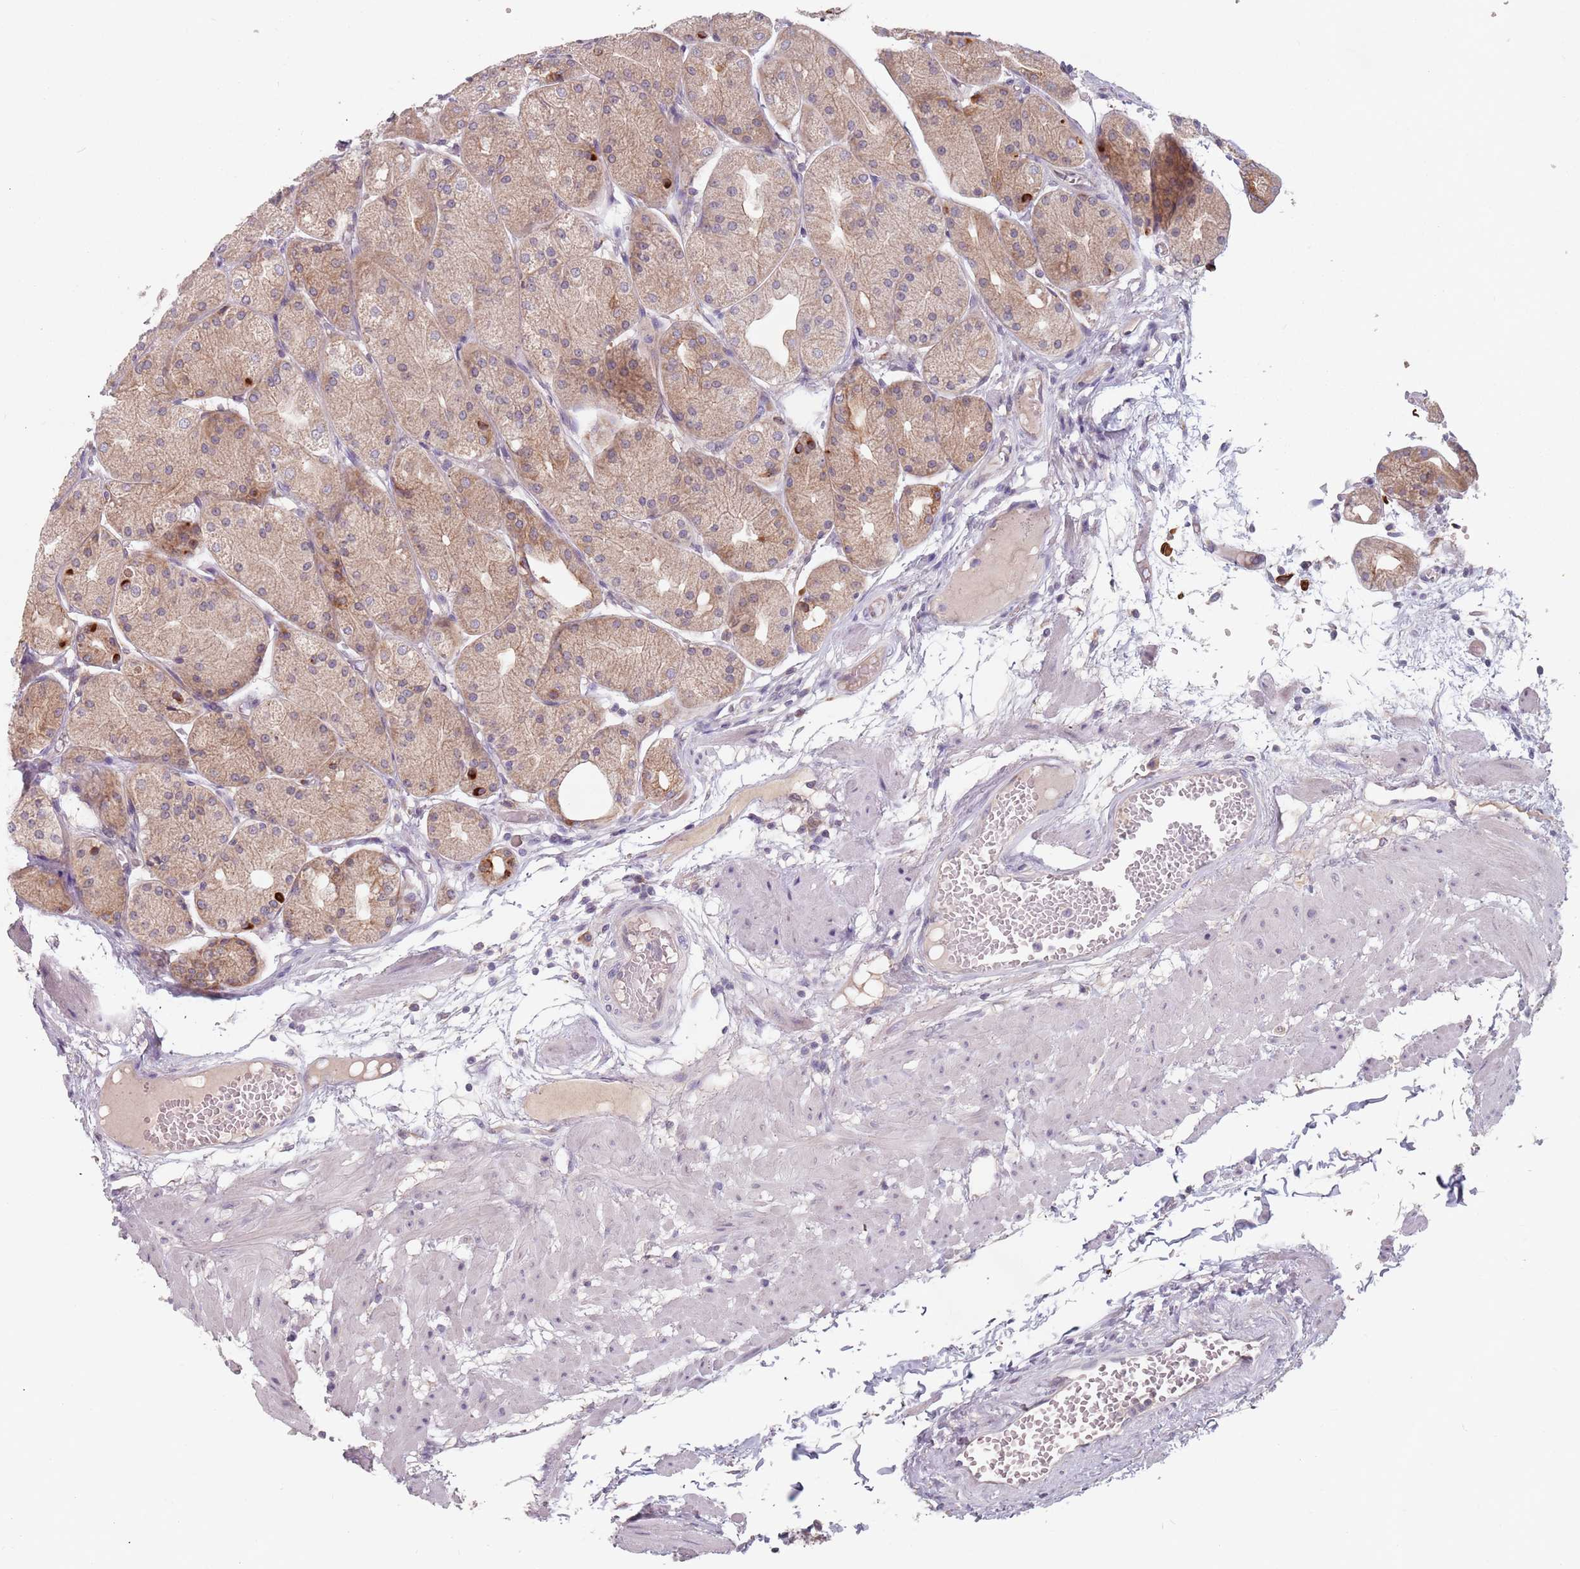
{"staining": {"intensity": "strong", "quantity": "25%-75%", "location": "cytoplasmic/membranous"}, "tissue": "stomach", "cell_type": "Glandular cells", "image_type": "normal", "snomed": [{"axis": "morphology", "description": "Normal tissue, NOS"}, {"axis": "topography", "description": "Stomach, upper"}], "caption": "IHC photomicrograph of unremarkable stomach: human stomach stained using immunohistochemistry (IHC) shows high levels of strong protein expression localized specifically in the cytoplasmic/membranous of glandular cells, appearing as a cytoplasmic/membranous brown color.", "gene": "ADAL", "patient": {"sex": "male", "age": 72}}